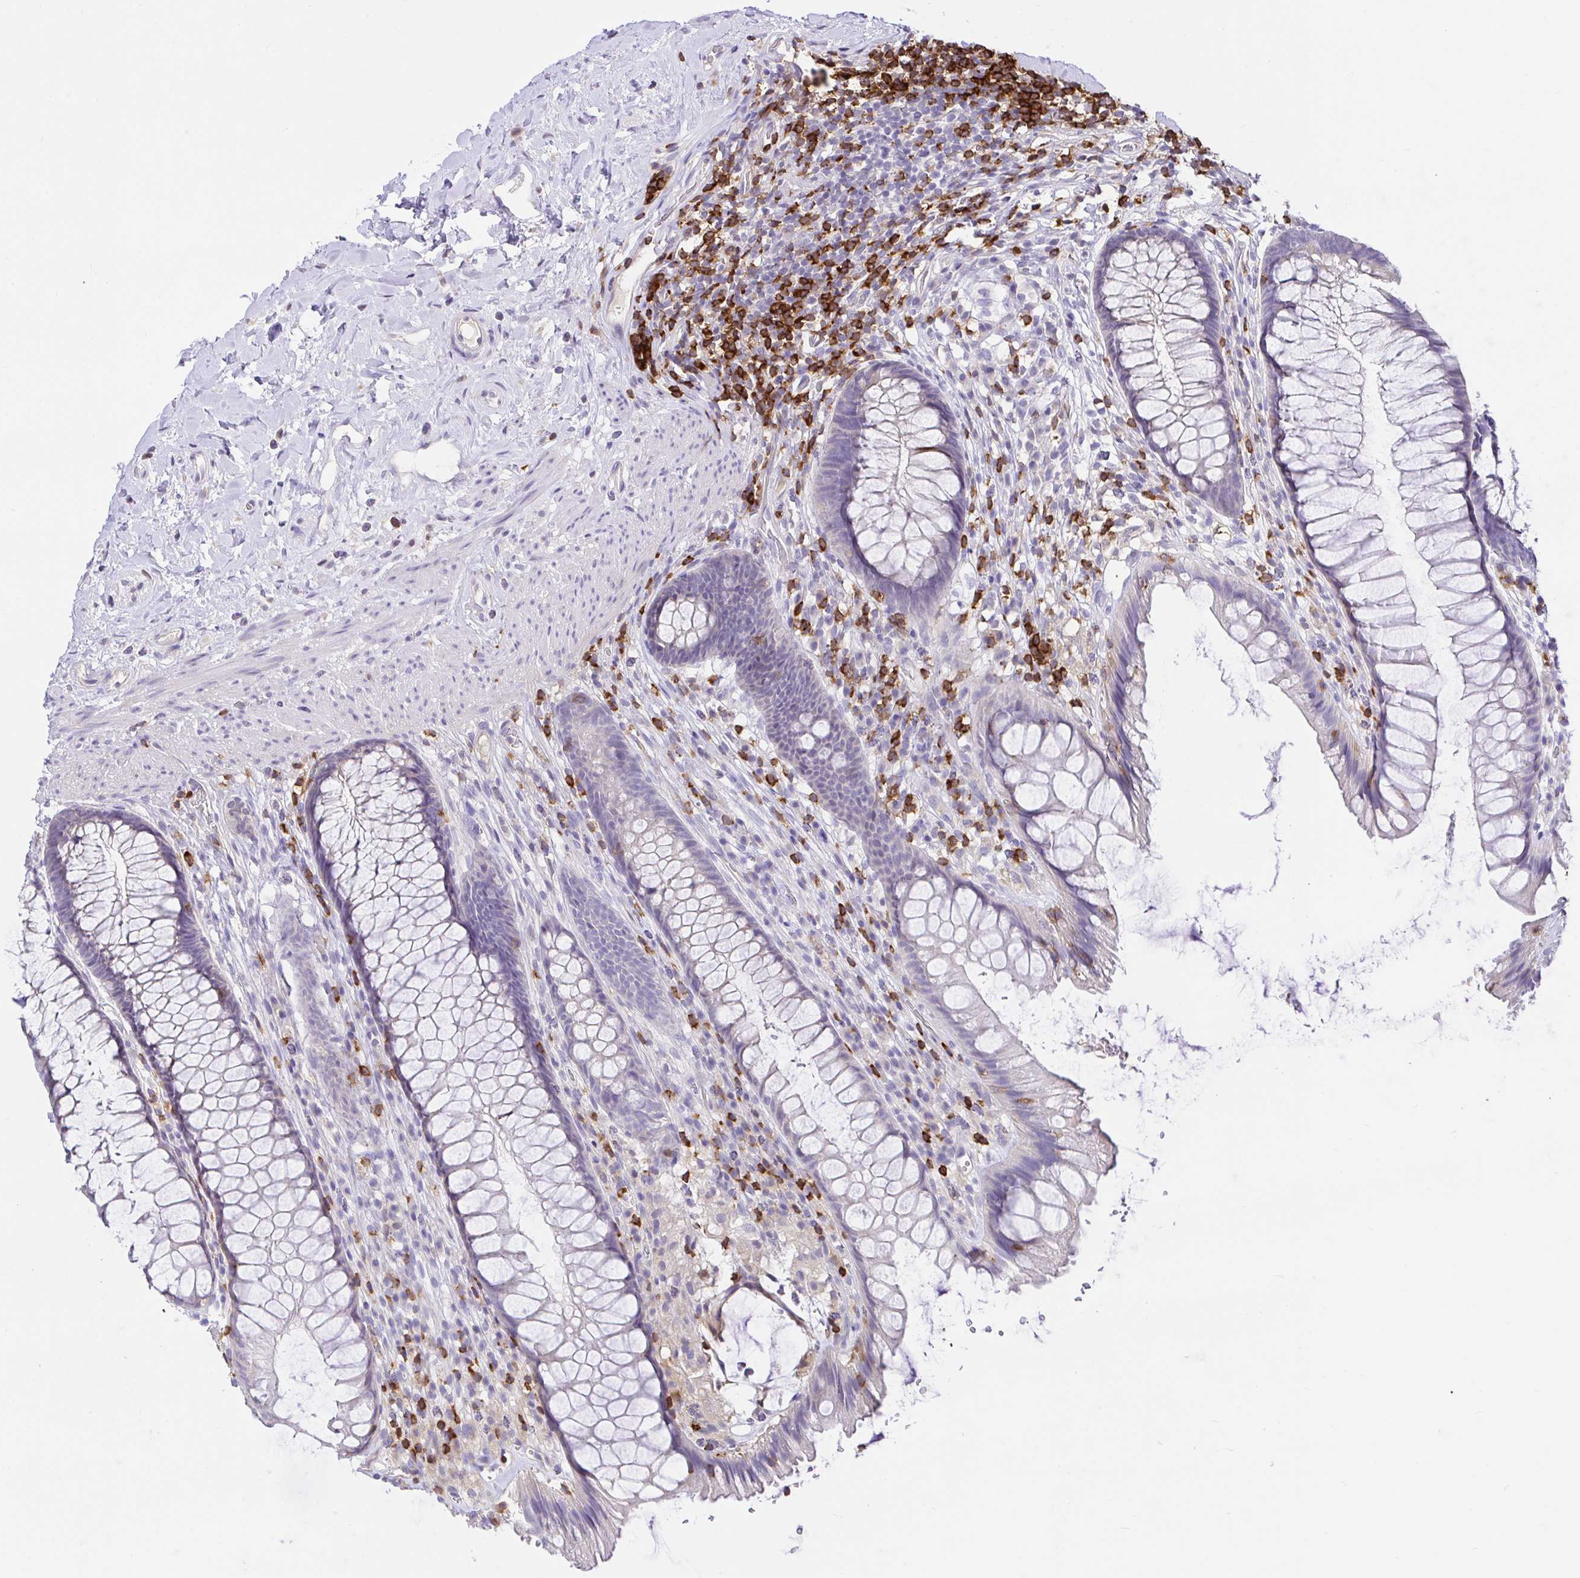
{"staining": {"intensity": "negative", "quantity": "none", "location": "none"}, "tissue": "rectum", "cell_type": "Glandular cells", "image_type": "normal", "snomed": [{"axis": "morphology", "description": "Normal tissue, NOS"}, {"axis": "topography", "description": "Rectum"}], "caption": "Micrograph shows no protein staining in glandular cells of unremarkable rectum.", "gene": "SKAP1", "patient": {"sex": "male", "age": 53}}